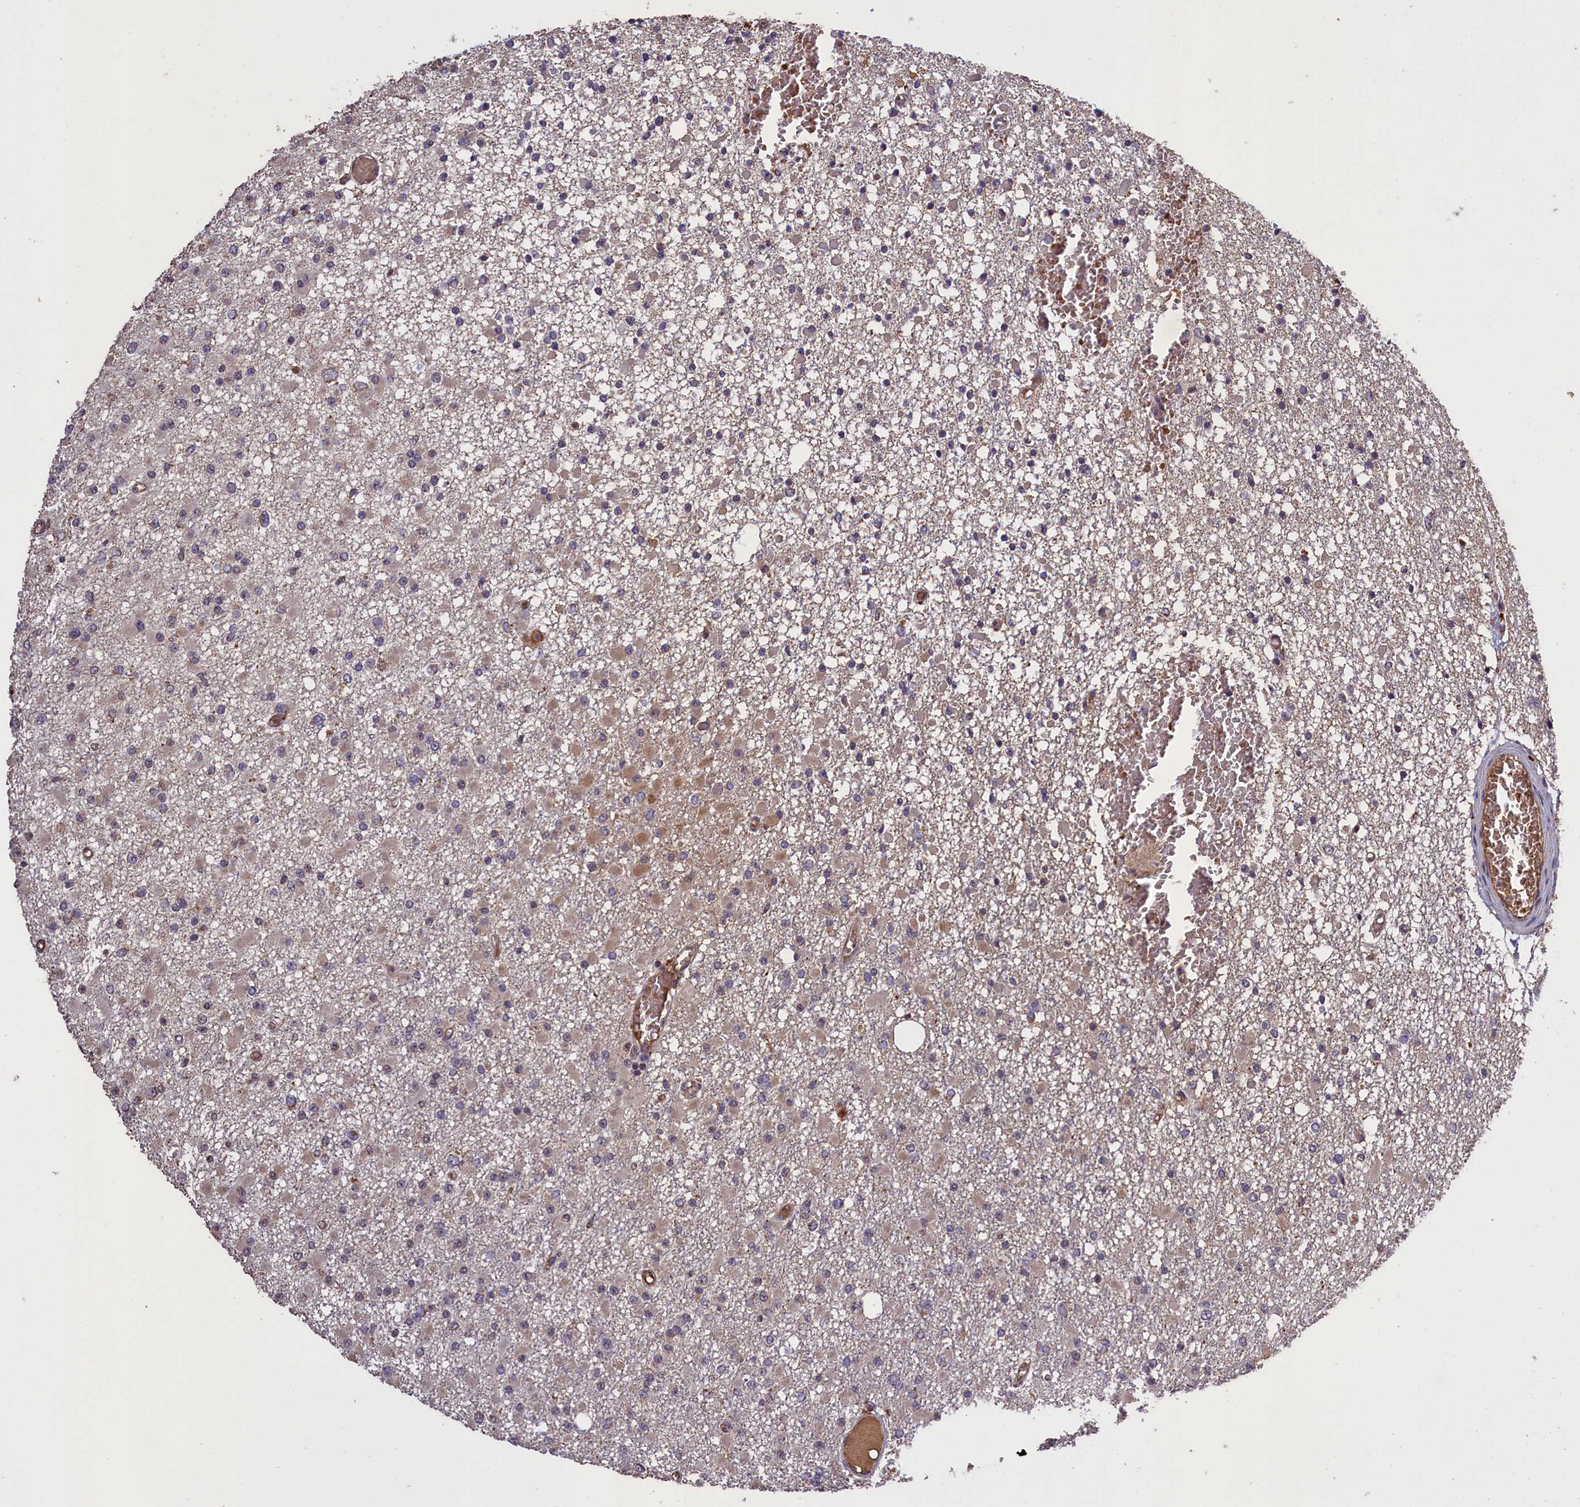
{"staining": {"intensity": "negative", "quantity": "none", "location": "none"}, "tissue": "glioma", "cell_type": "Tumor cells", "image_type": "cancer", "snomed": [{"axis": "morphology", "description": "Glioma, malignant, Low grade"}, {"axis": "topography", "description": "Brain"}], "caption": "IHC photomicrograph of human malignant glioma (low-grade) stained for a protein (brown), which reveals no positivity in tumor cells.", "gene": "CLRN2", "patient": {"sex": "female", "age": 22}}